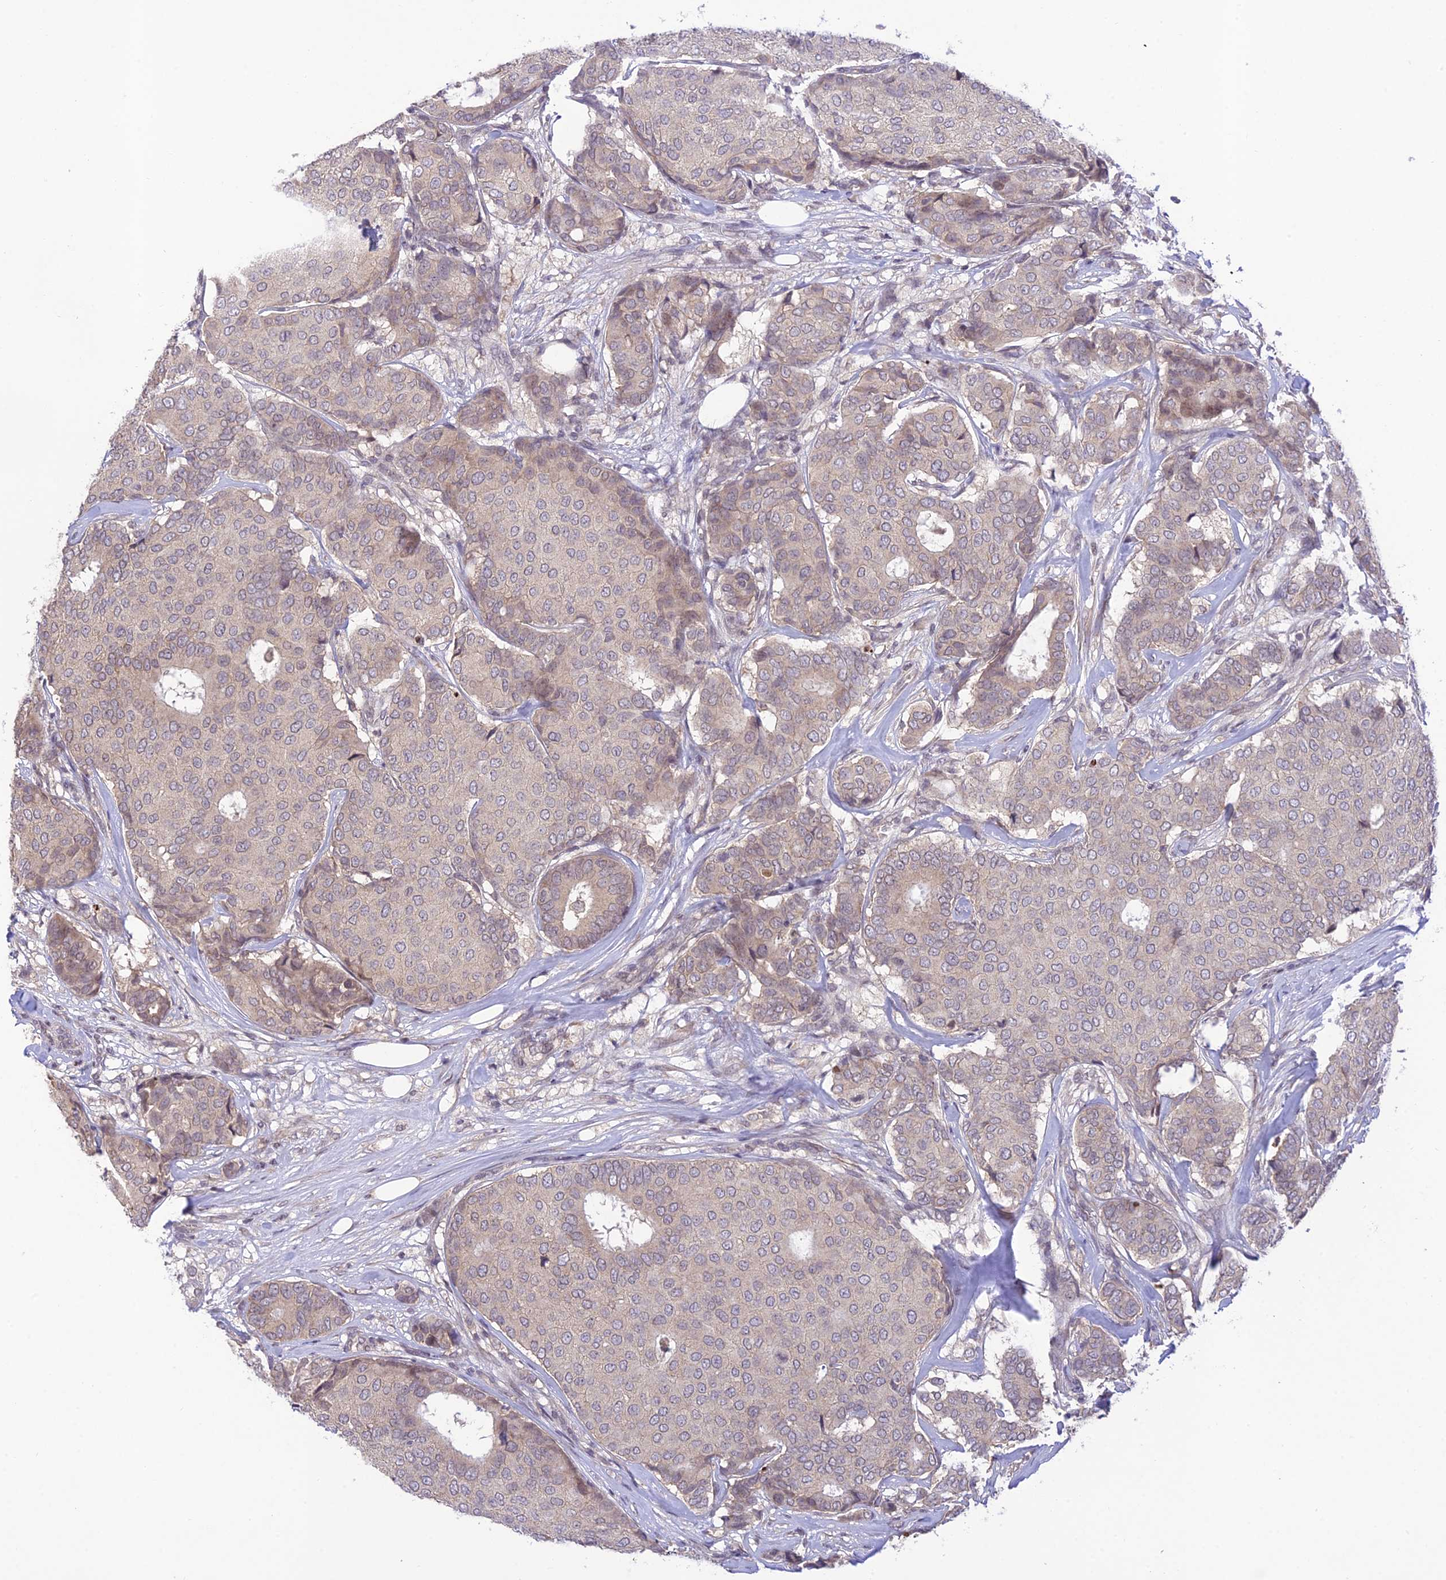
{"staining": {"intensity": "weak", "quantity": "<25%", "location": "cytoplasmic/membranous"}, "tissue": "breast cancer", "cell_type": "Tumor cells", "image_type": "cancer", "snomed": [{"axis": "morphology", "description": "Duct carcinoma"}, {"axis": "topography", "description": "Breast"}], "caption": "An immunohistochemistry micrograph of breast invasive ductal carcinoma is shown. There is no staining in tumor cells of breast invasive ductal carcinoma. (Immunohistochemistry, brightfield microscopy, high magnification).", "gene": "TEKT1", "patient": {"sex": "female", "age": 75}}